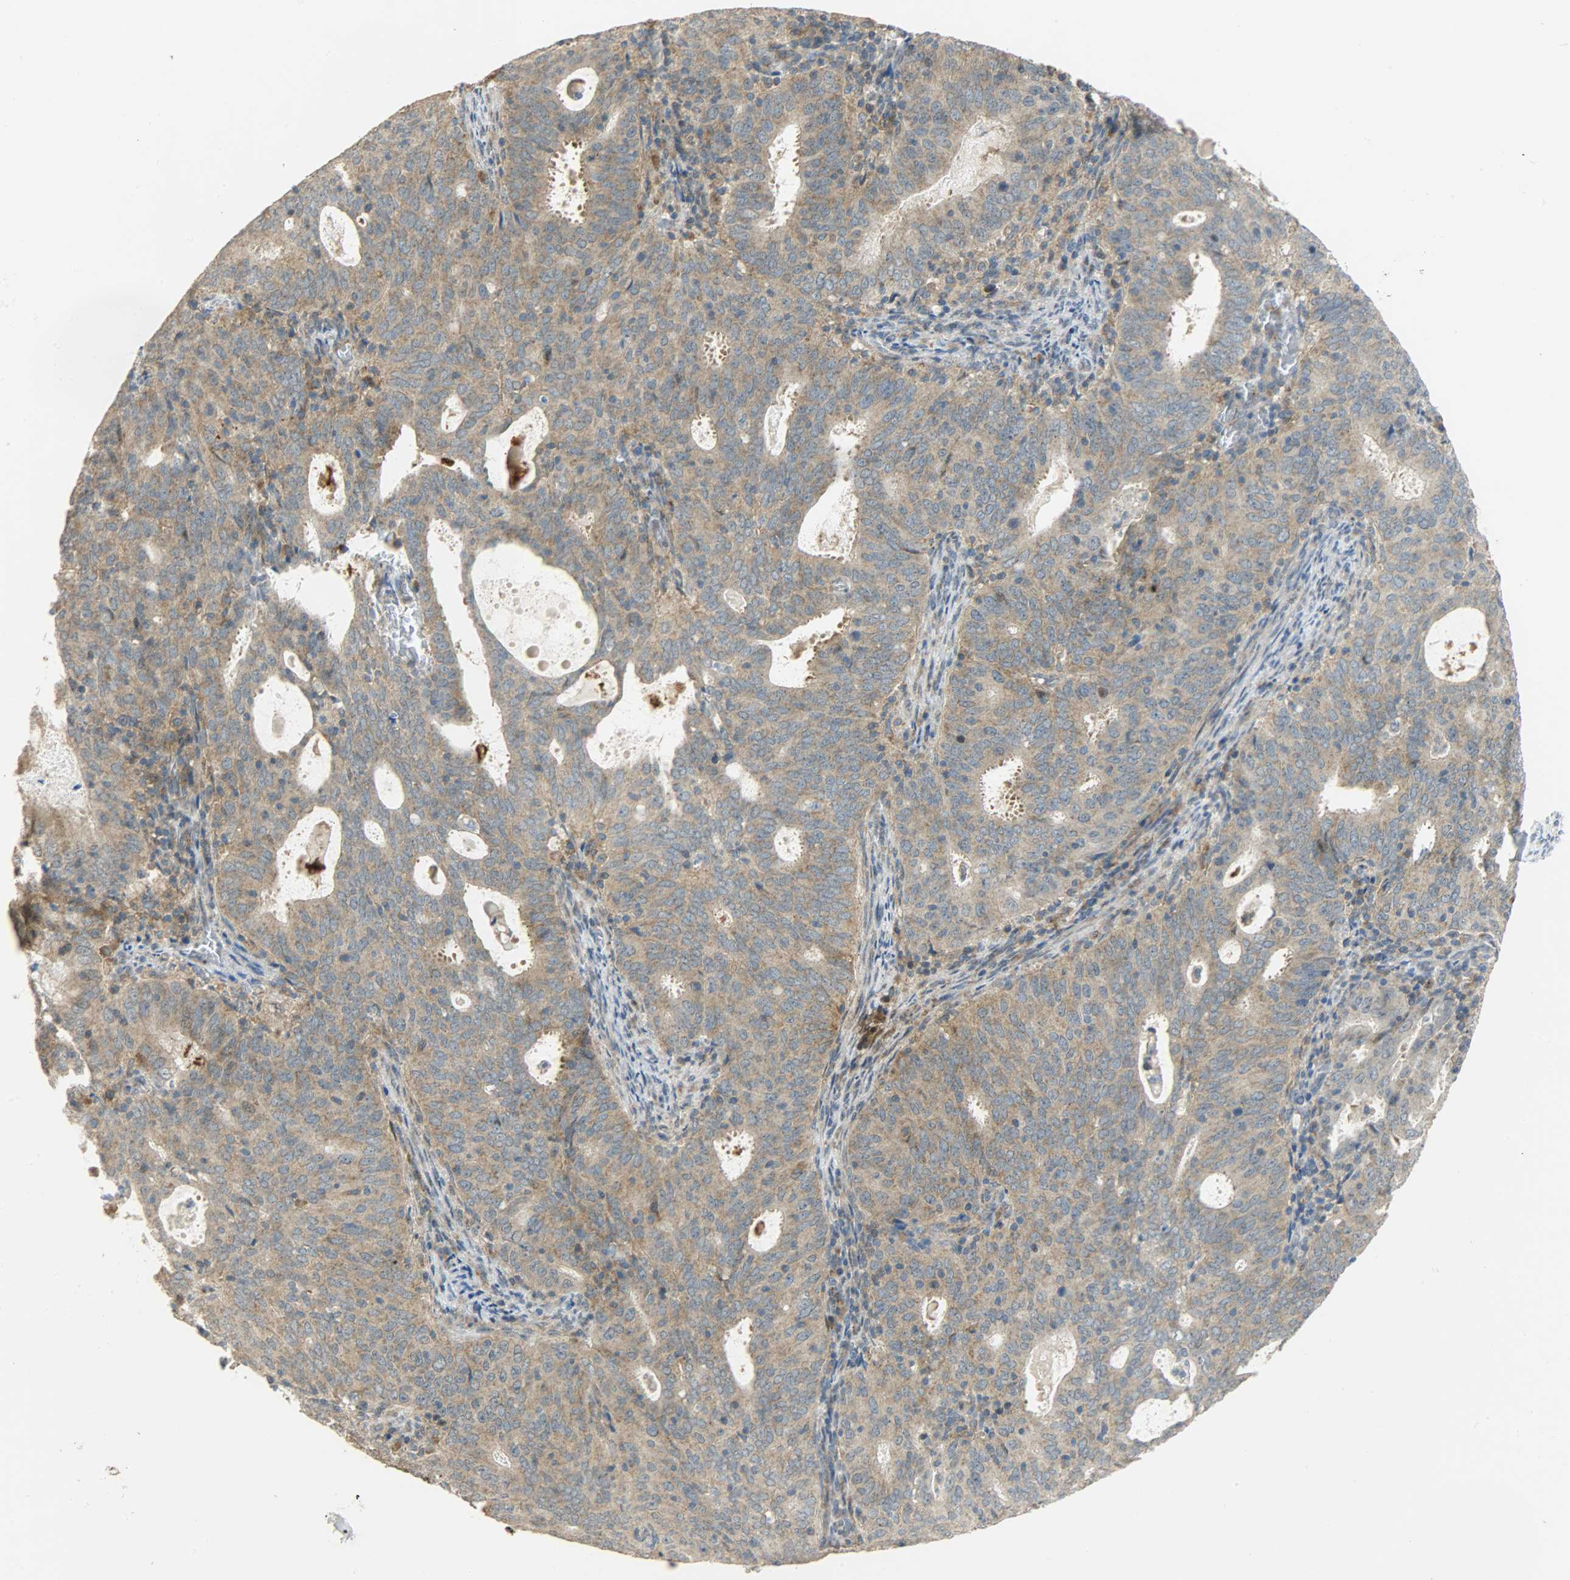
{"staining": {"intensity": "strong", "quantity": ">75%", "location": "cytoplasmic/membranous"}, "tissue": "cervical cancer", "cell_type": "Tumor cells", "image_type": "cancer", "snomed": [{"axis": "morphology", "description": "Adenocarcinoma, NOS"}, {"axis": "topography", "description": "Cervix"}], "caption": "DAB immunohistochemical staining of human cervical cancer exhibits strong cytoplasmic/membranous protein expression in about >75% of tumor cells.", "gene": "GIT2", "patient": {"sex": "female", "age": 44}}